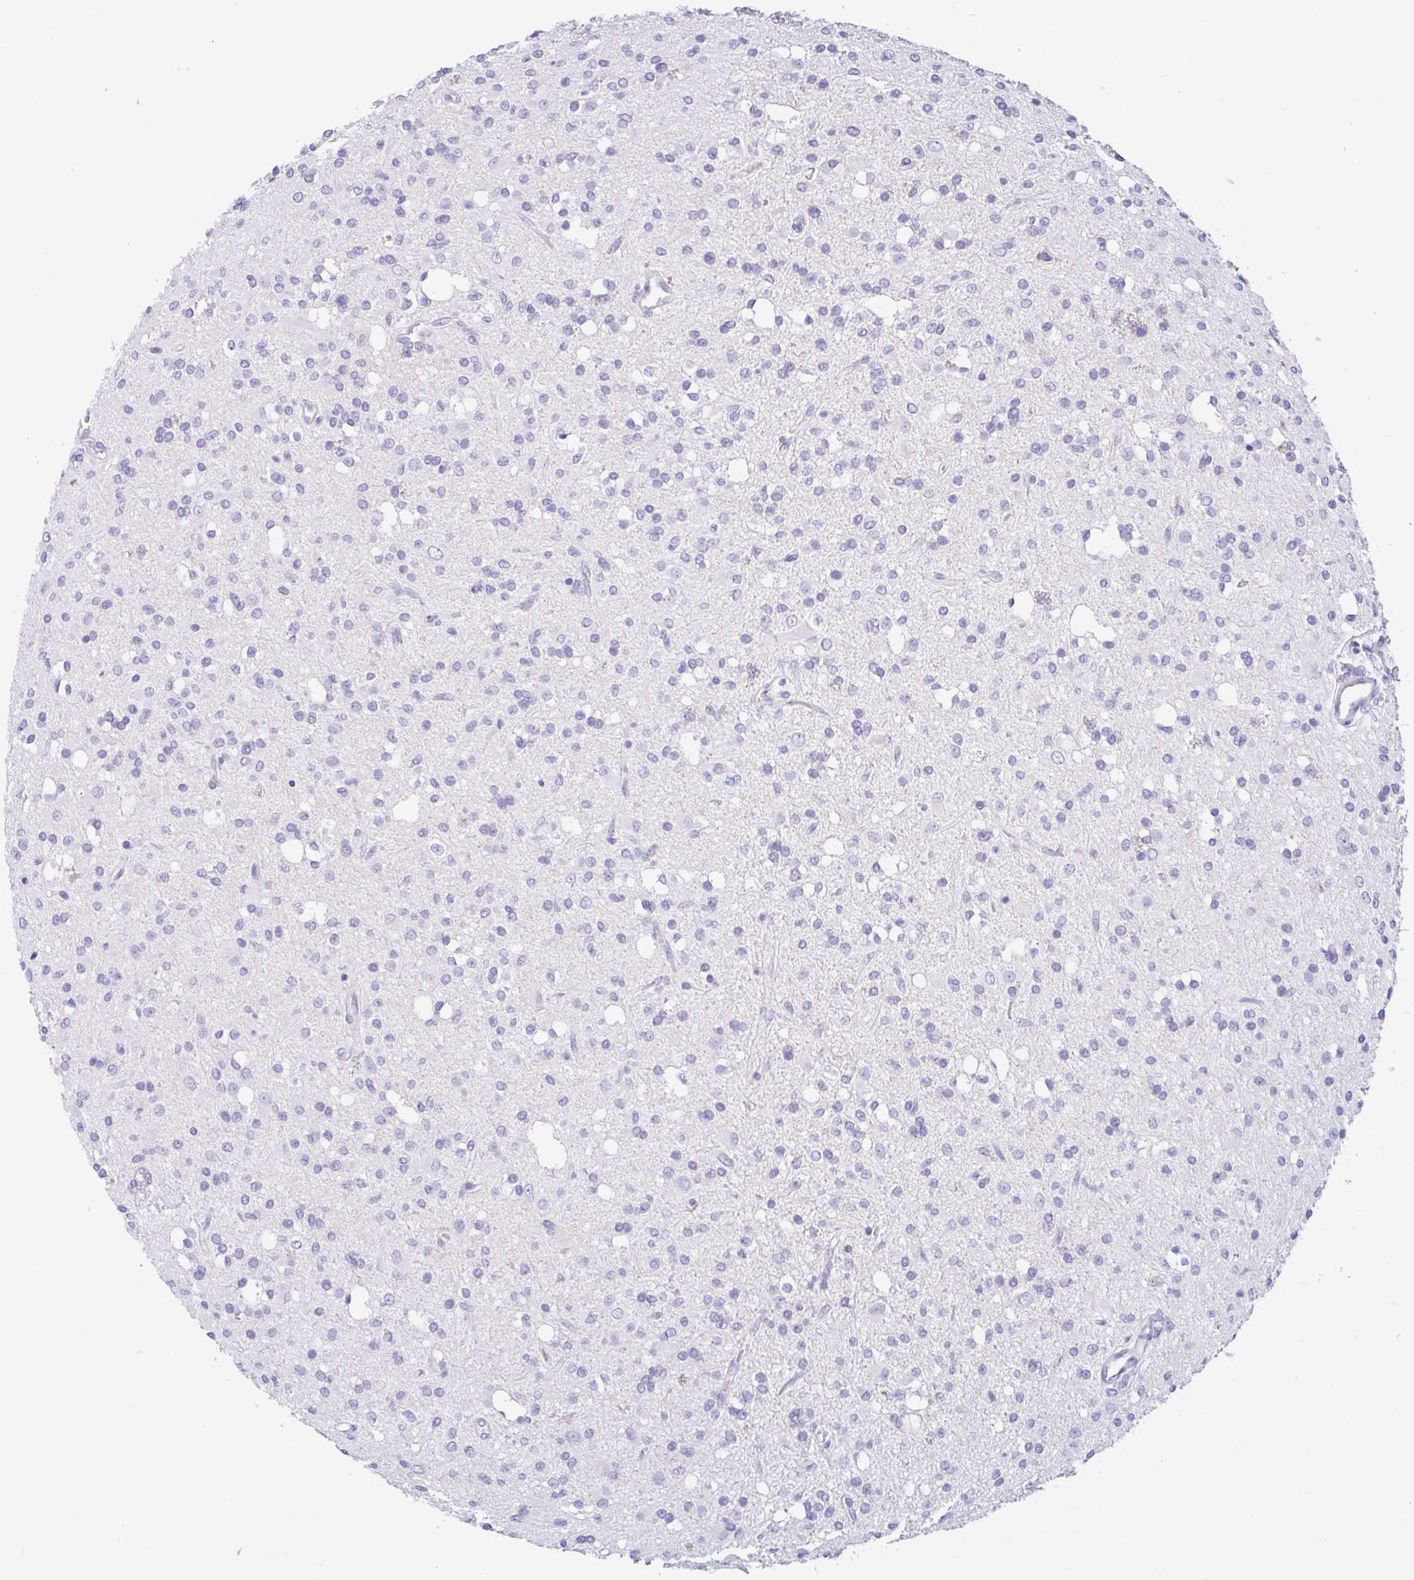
{"staining": {"intensity": "negative", "quantity": "none", "location": "none"}, "tissue": "glioma", "cell_type": "Tumor cells", "image_type": "cancer", "snomed": [{"axis": "morphology", "description": "Glioma, malignant, Low grade"}, {"axis": "topography", "description": "Brain"}], "caption": "IHC of malignant glioma (low-grade) displays no expression in tumor cells.", "gene": "OR6N2", "patient": {"sex": "female", "age": 33}}